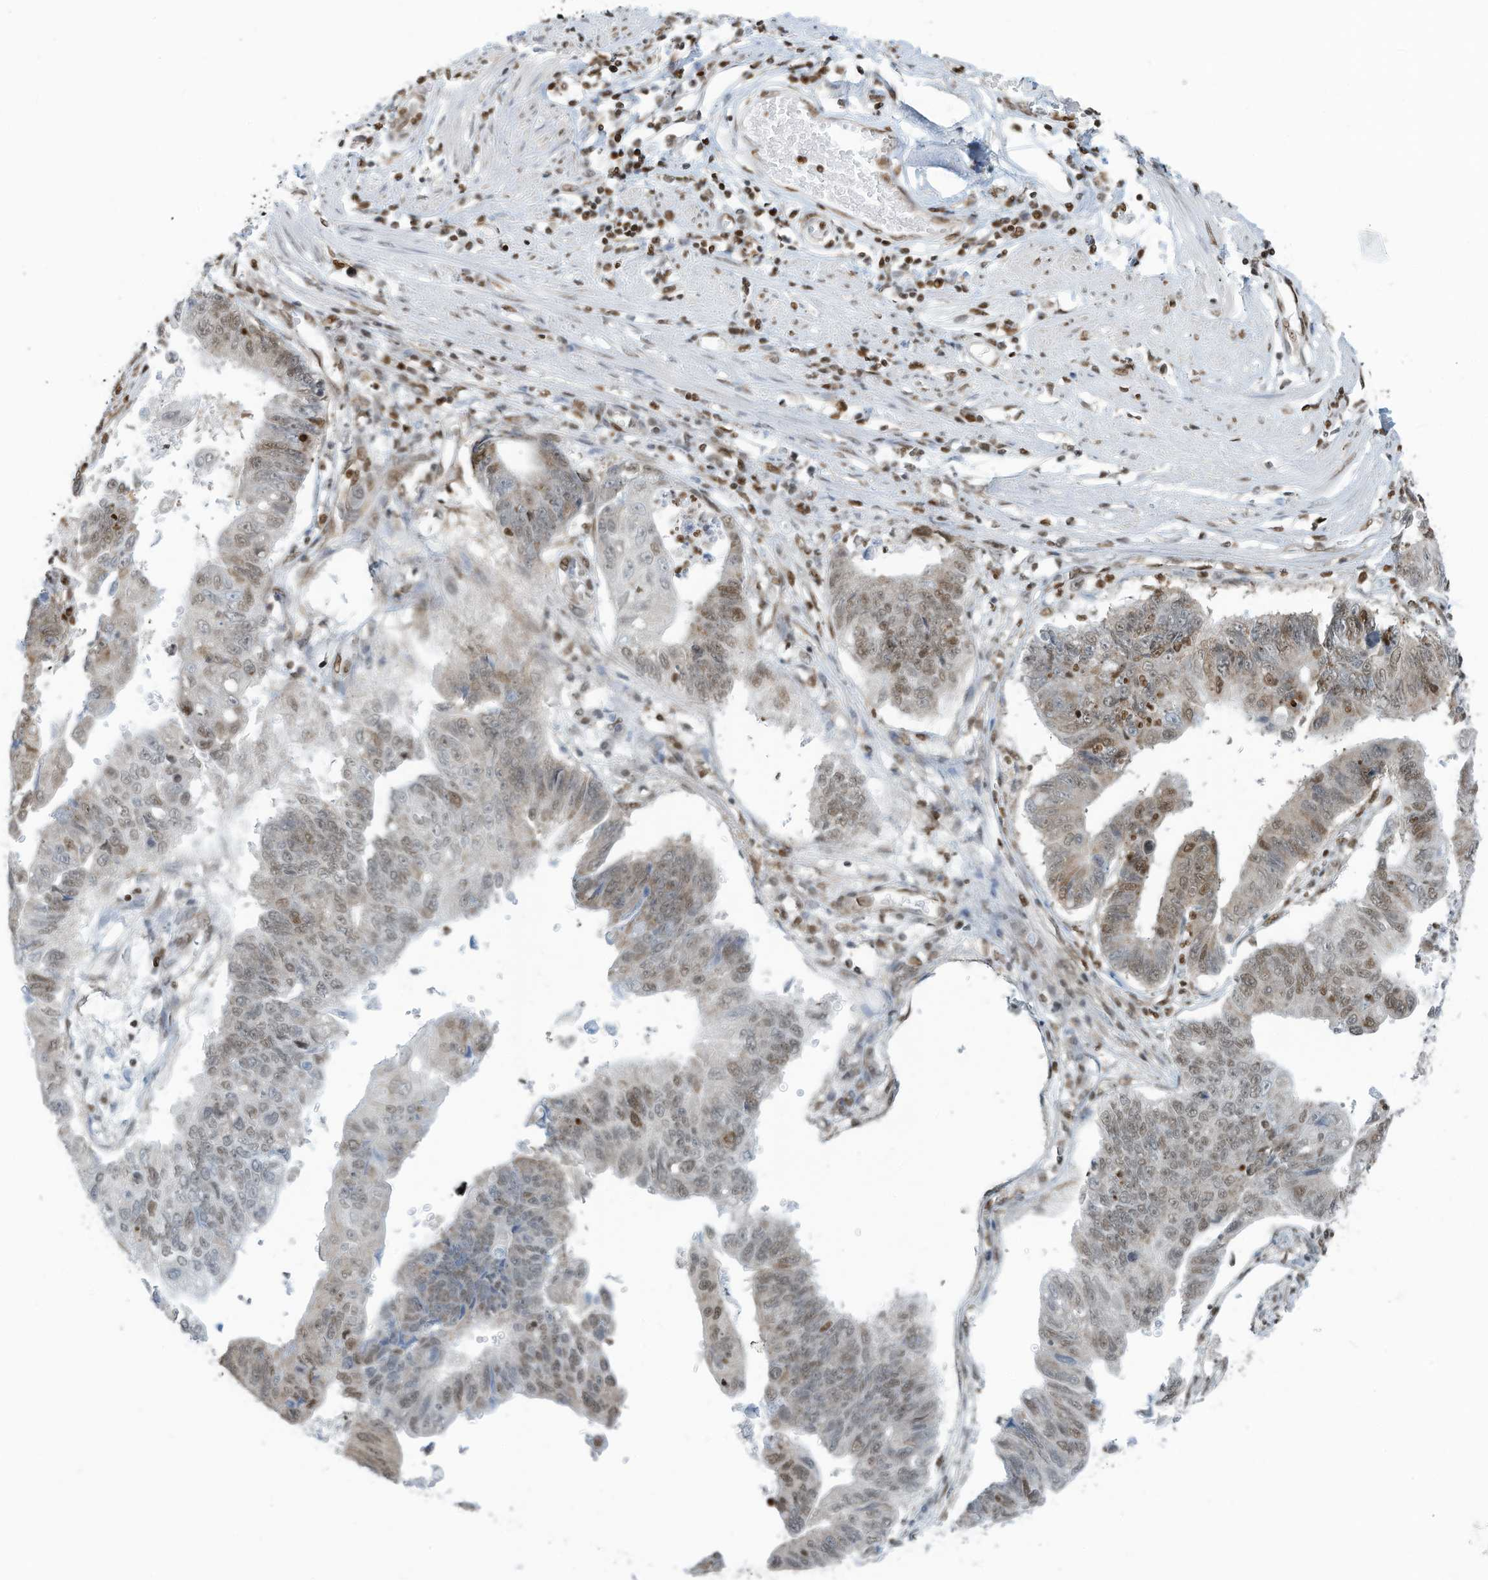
{"staining": {"intensity": "moderate", "quantity": "<25%", "location": "nuclear"}, "tissue": "stomach cancer", "cell_type": "Tumor cells", "image_type": "cancer", "snomed": [{"axis": "morphology", "description": "Adenocarcinoma, NOS"}, {"axis": "topography", "description": "Stomach"}], "caption": "Immunohistochemical staining of human stomach adenocarcinoma exhibits low levels of moderate nuclear expression in approximately <25% of tumor cells.", "gene": "SARNP", "patient": {"sex": "male", "age": 59}}